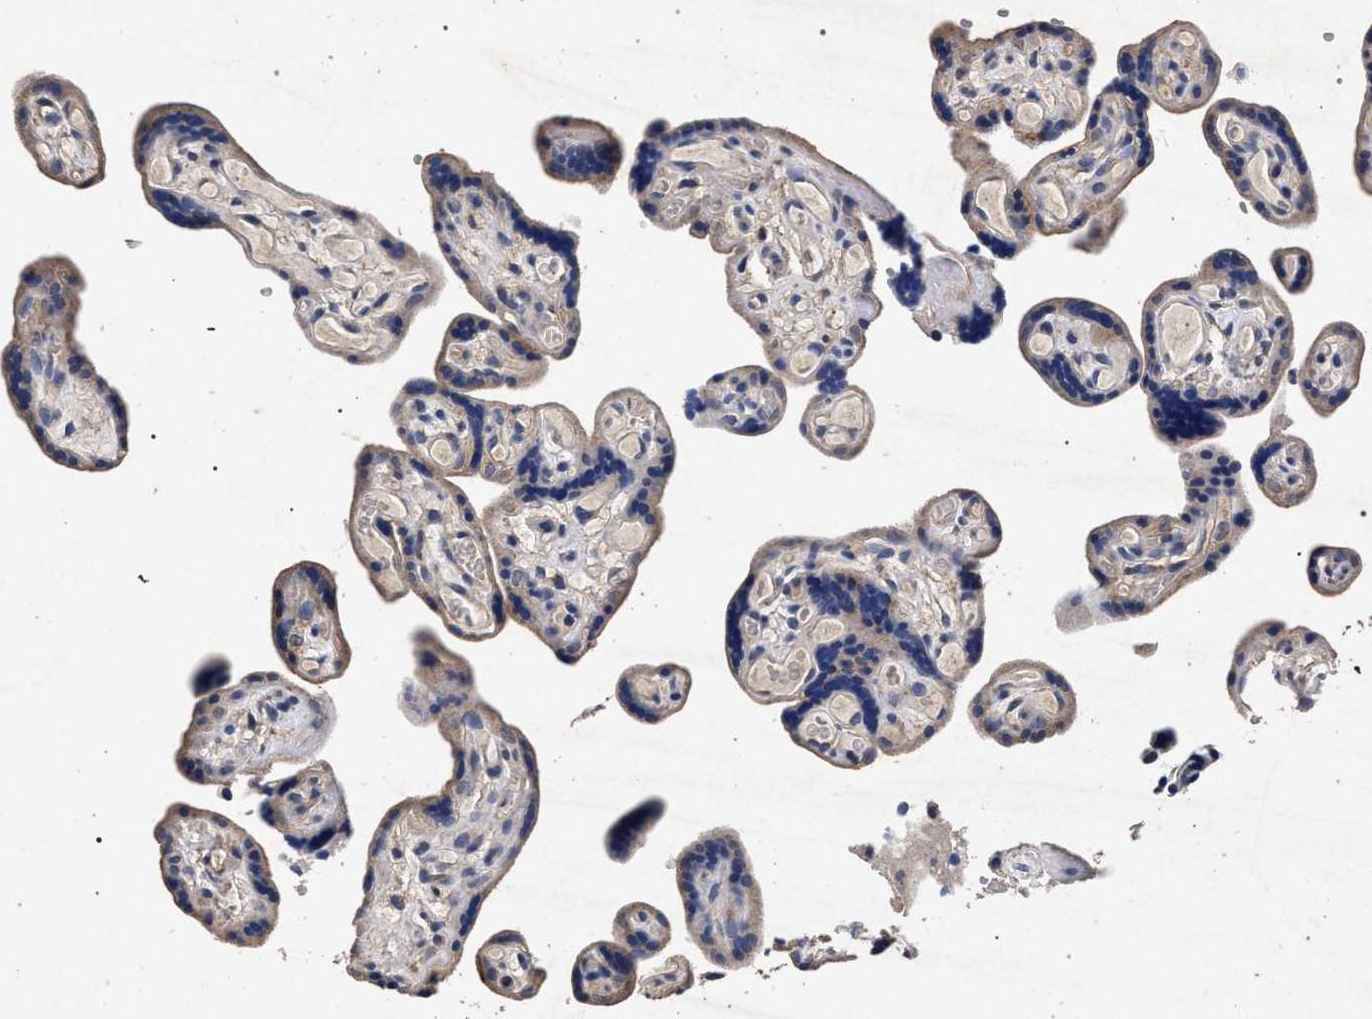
{"staining": {"intensity": "weak", "quantity": "<25%", "location": "cytoplasmic/membranous"}, "tissue": "placenta", "cell_type": "Decidual cells", "image_type": "normal", "snomed": [{"axis": "morphology", "description": "Normal tissue, NOS"}, {"axis": "topography", "description": "Placenta"}], "caption": "IHC photomicrograph of benign human placenta stained for a protein (brown), which demonstrates no staining in decidual cells.", "gene": "ATP1A2", "patient": {"sex": "female", "age": 30}}